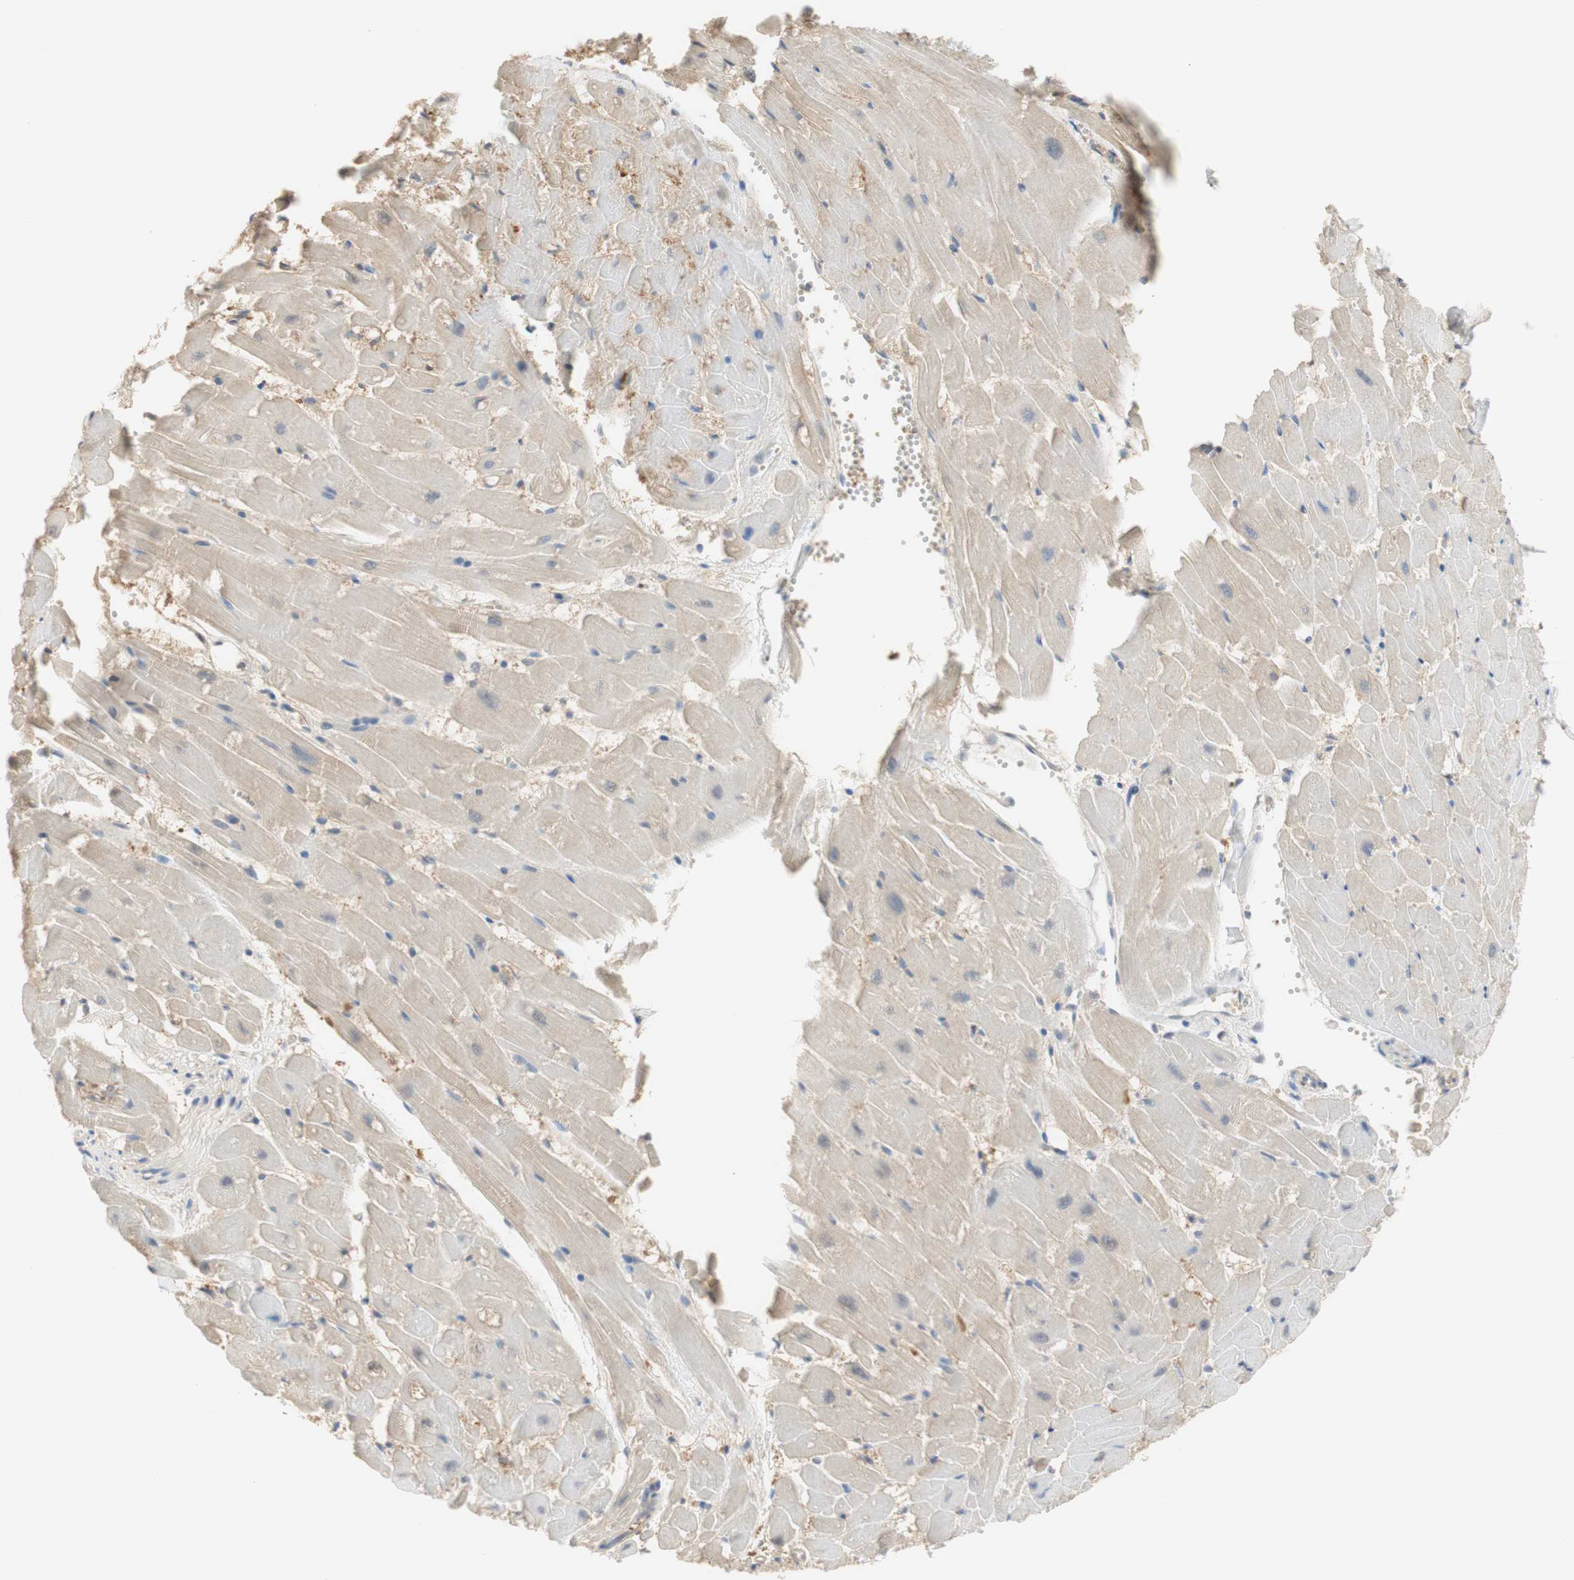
{"staining": {"intensity": "weak", "quantity": "25%-75%", "location": "cytoplasmic/membranous,nuclear"}, "tissue": "heart muscle", "cell_type": "Cardiomyocytes", "image_type": "normal", "snomed": [{"axis": "morphology", "description": "Normal tissue, NOS"}, {"axis": "topography", "description": "Heart"}], "caption": "A brown stain labels weak cytoplasmic/membranous,nuclear positivity of a protein in cardiomyocytes of unremarkable human heart muscle. The staining was performed using DAB (3,3'-diaminobenzidine) to visualize the protein expression in brown, while the nuclei were stained in blue with hematoxylin (Magnification: 20x).", "gene": "NAP1L4", "patient": {"sex": "female", "age": 19}}